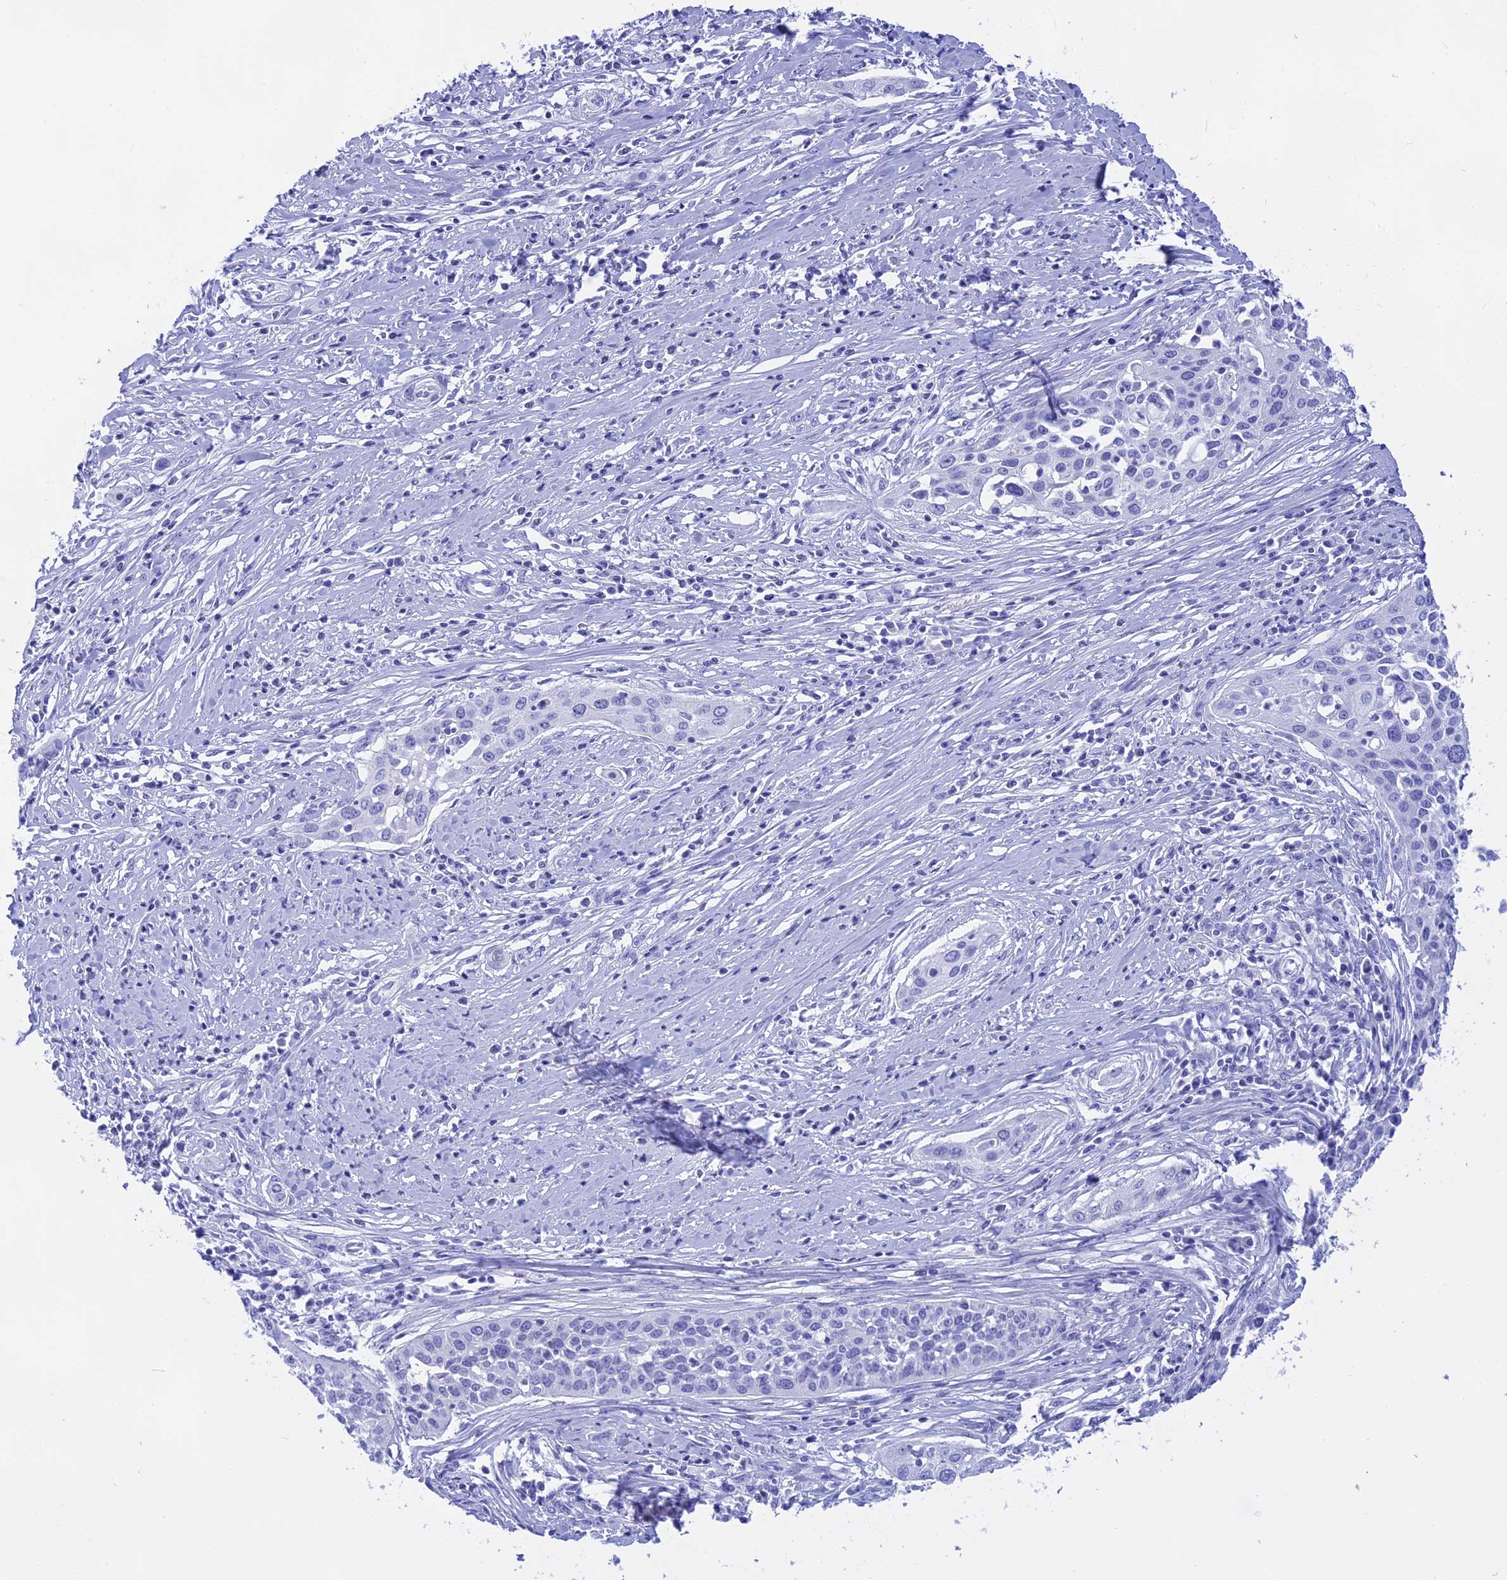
{"staining": {"intensity": "negative", "quantity": "none", "location": "none"}, "tissue": "cervical cancer", "cell_type": "Tumor cells", "image_type": "cancer", "snomed": [{"axis": "morphology", "description": "Squamous cell carcinoma, NOS"}, {"axis": "topography", "description": "Cervix"}], "caption": "Immunohistochemistry of human cervical cancer shows no positivity in tumor cells.", "gene": "ISCA1", "patient": {"sex": "female", "age": 34}}